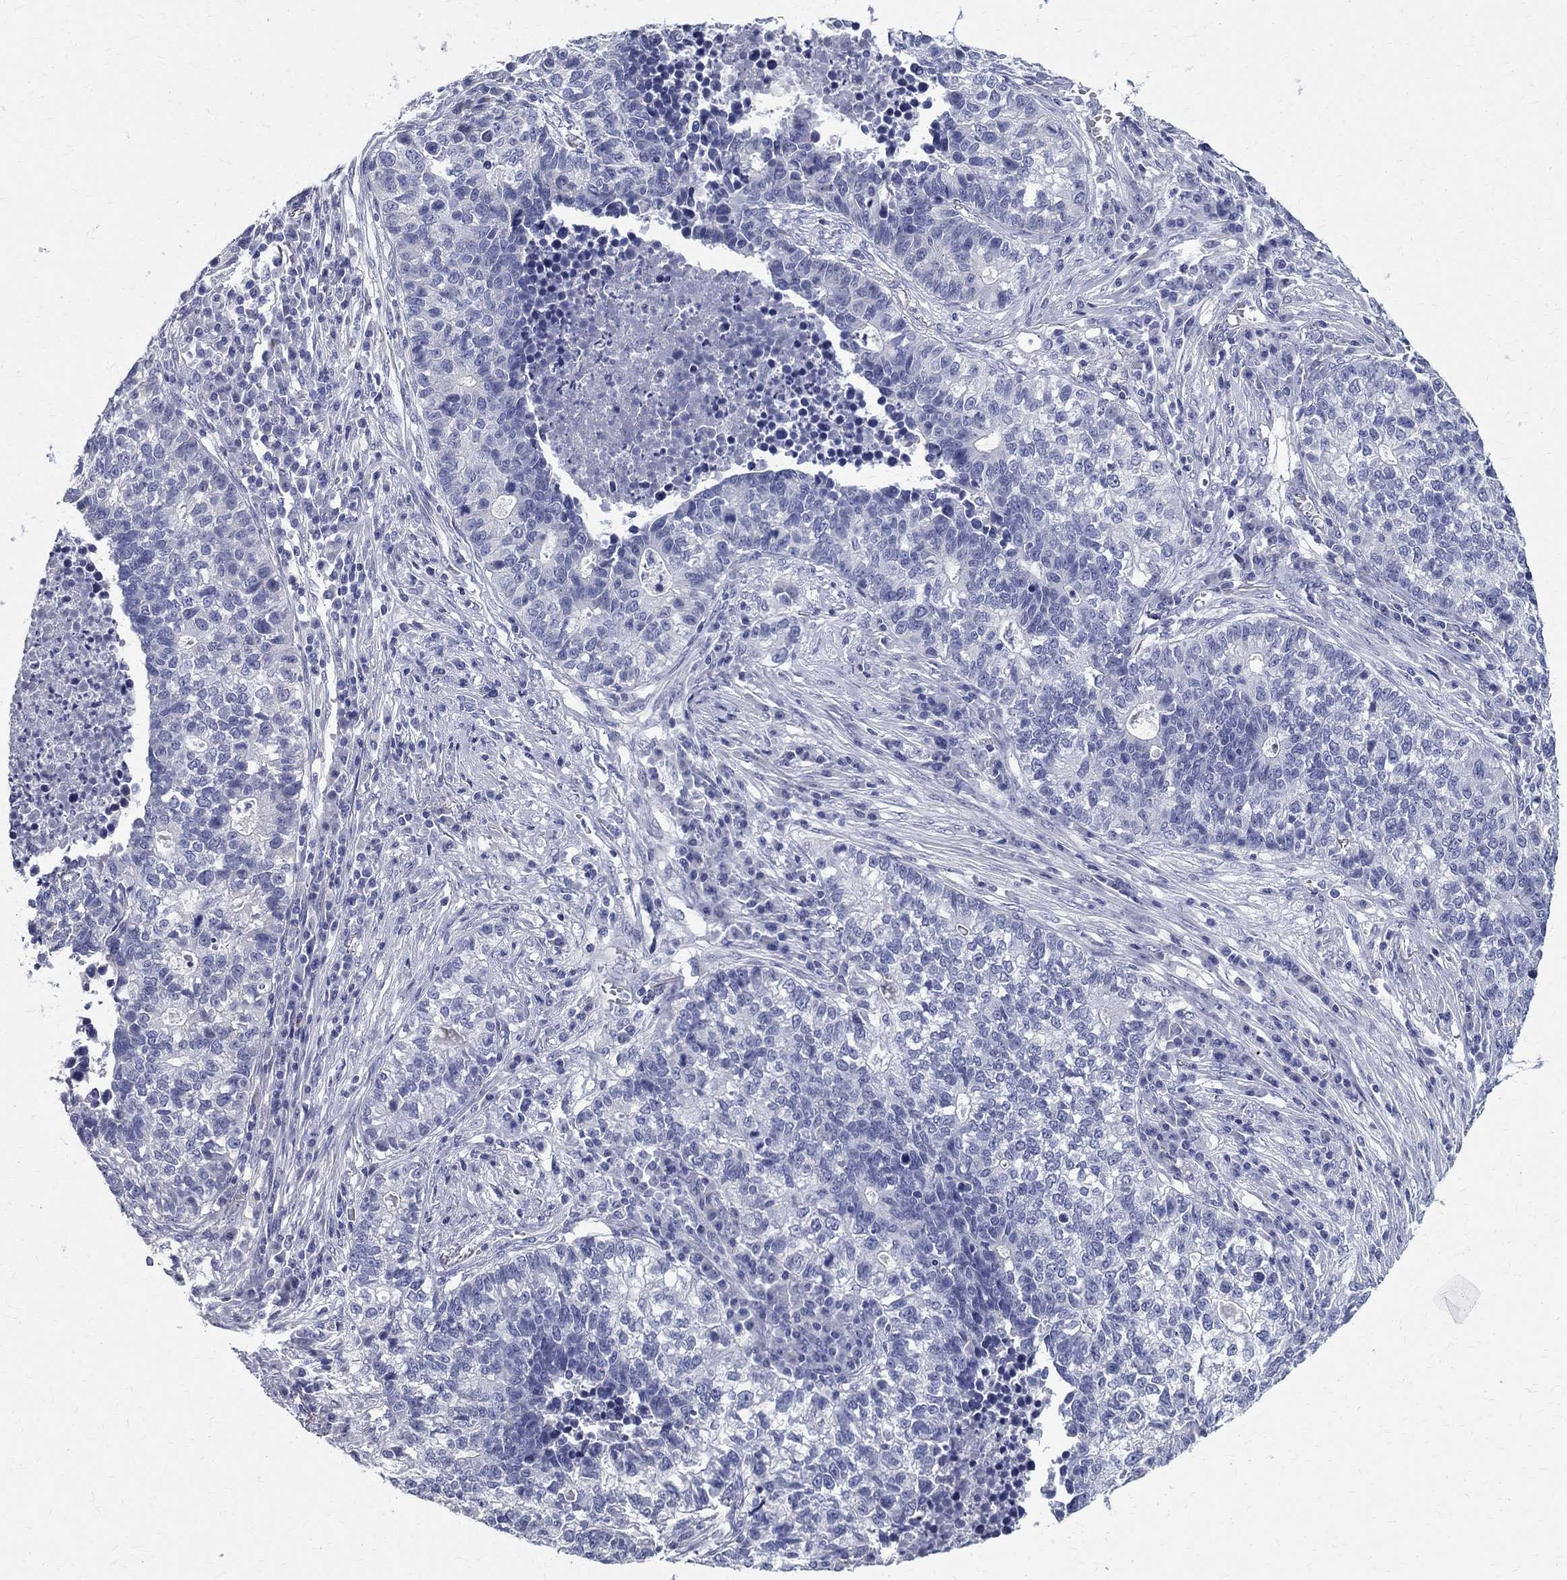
{"staining": {"intensity": "negative", "quantity": "none", "location": "none"}, "tissue": "lung cancer", "cell_type": "Tumor cells", "image_type": "cancer", "snomed": [{"axis": "morphology", "description": "Adenocarcinoma, NOS"}, {"axis": "topography", "description": "Lung"}], "caption": "Immunohistochemistry (IHC) micrograph of neoplastic tissue: human adenocarcinoma (lung) stained with DAB (3,3'-diaminobenzidine) demonstrates no significant protein positivity in tumor cells. Nuclei are stained in blue.", "gene": "TGM4", "patient": {"sex": "male", "age": 57}}